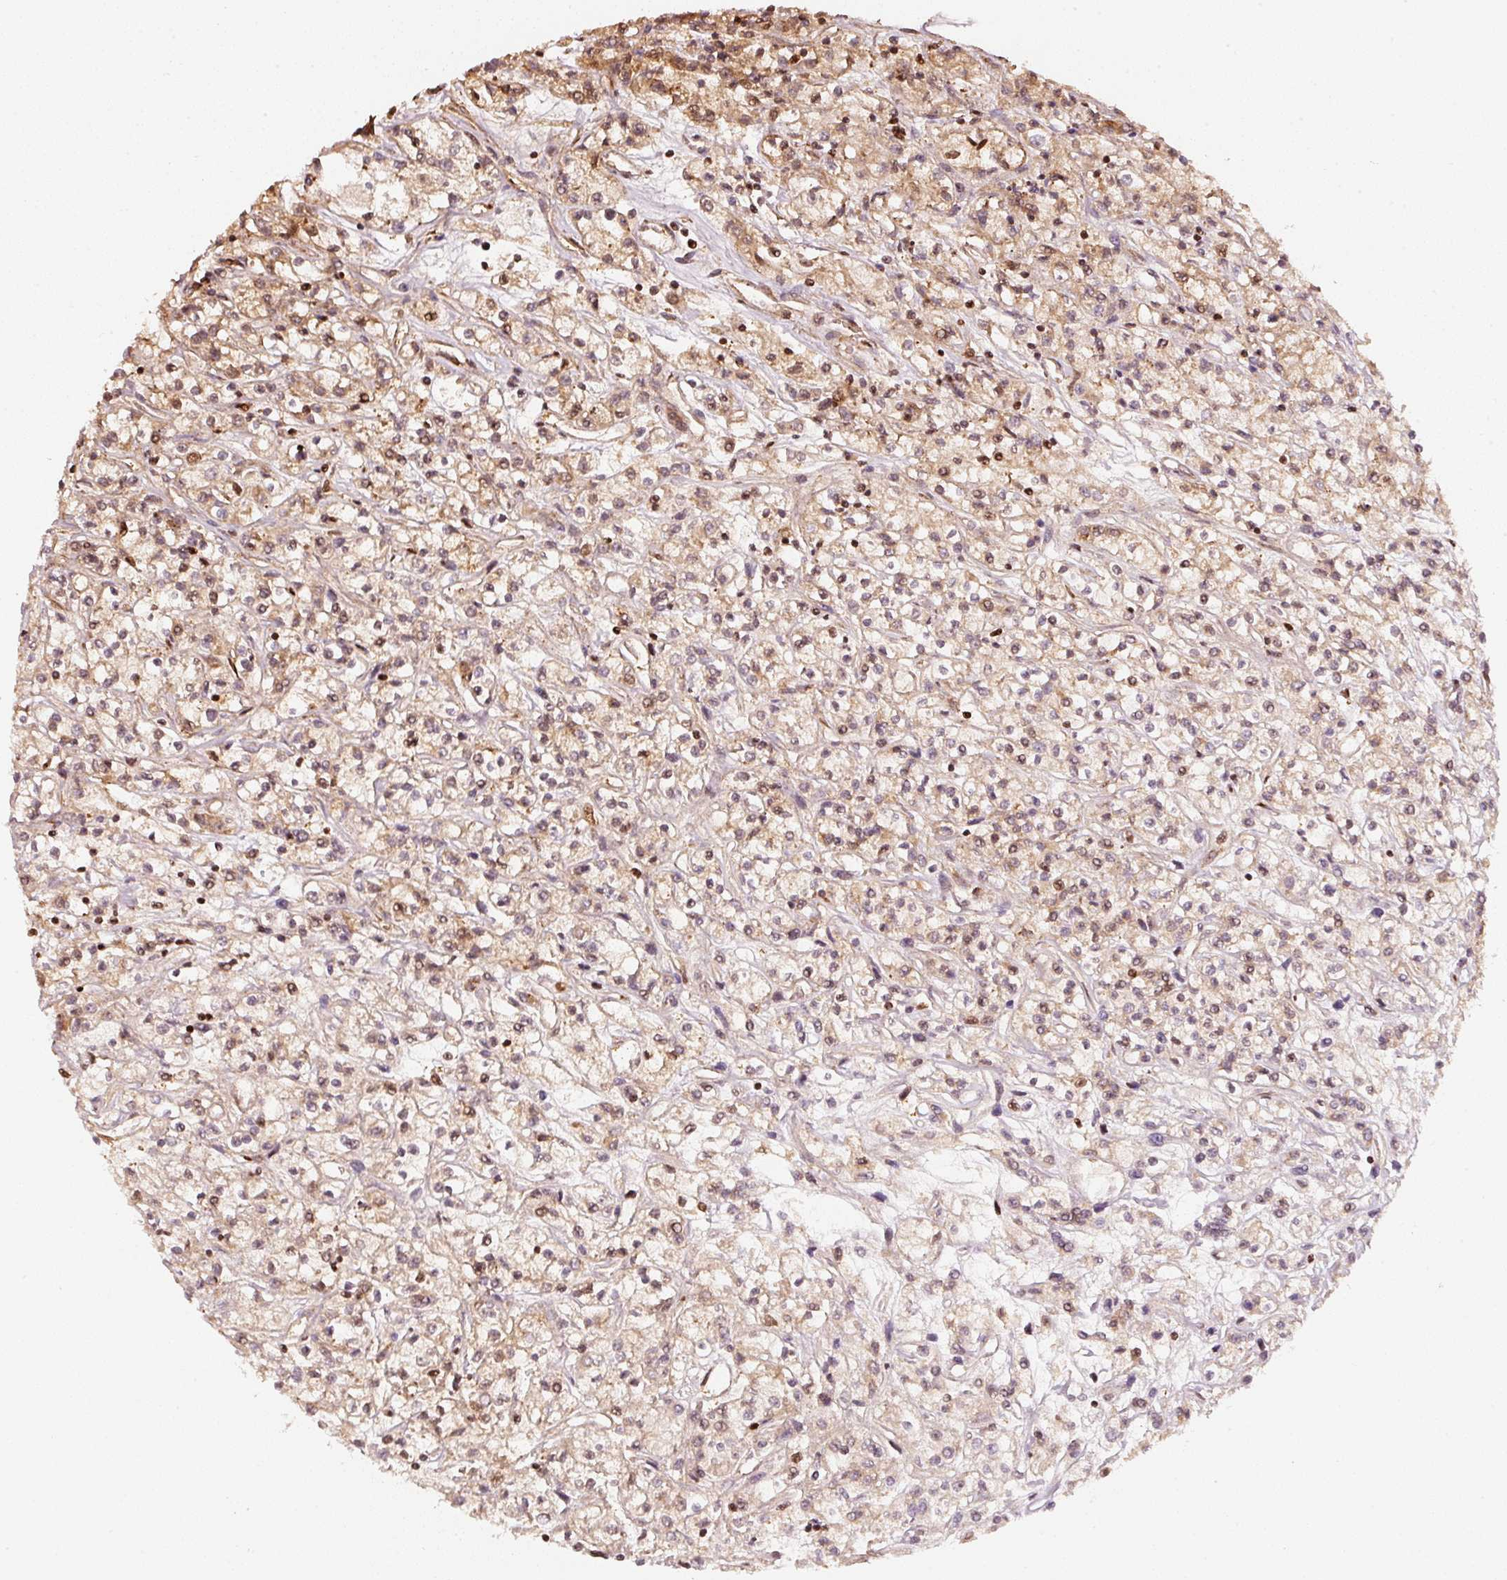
{"staining": {"intensity": "moderate", "quantity": ">75%", "location": "cytoplasmic/membranous"}, "tissue": "renal cancer", "cell_type": "Tumor cells", "image_type": "cancer", "snomed": [{"axis": "morphology", "description": "Adenocarcinoma, NOS"}, {"axis": "topography", "description": "Kidney"}], "caption": "Protein analysis of renal cancer (adenocarcinoma) tissue displays moderate cytoplasmic/membranous staining in about >75% of tumor cells.", "gene": "CEP95", "patient": {"sex": "female", "age": 59}}